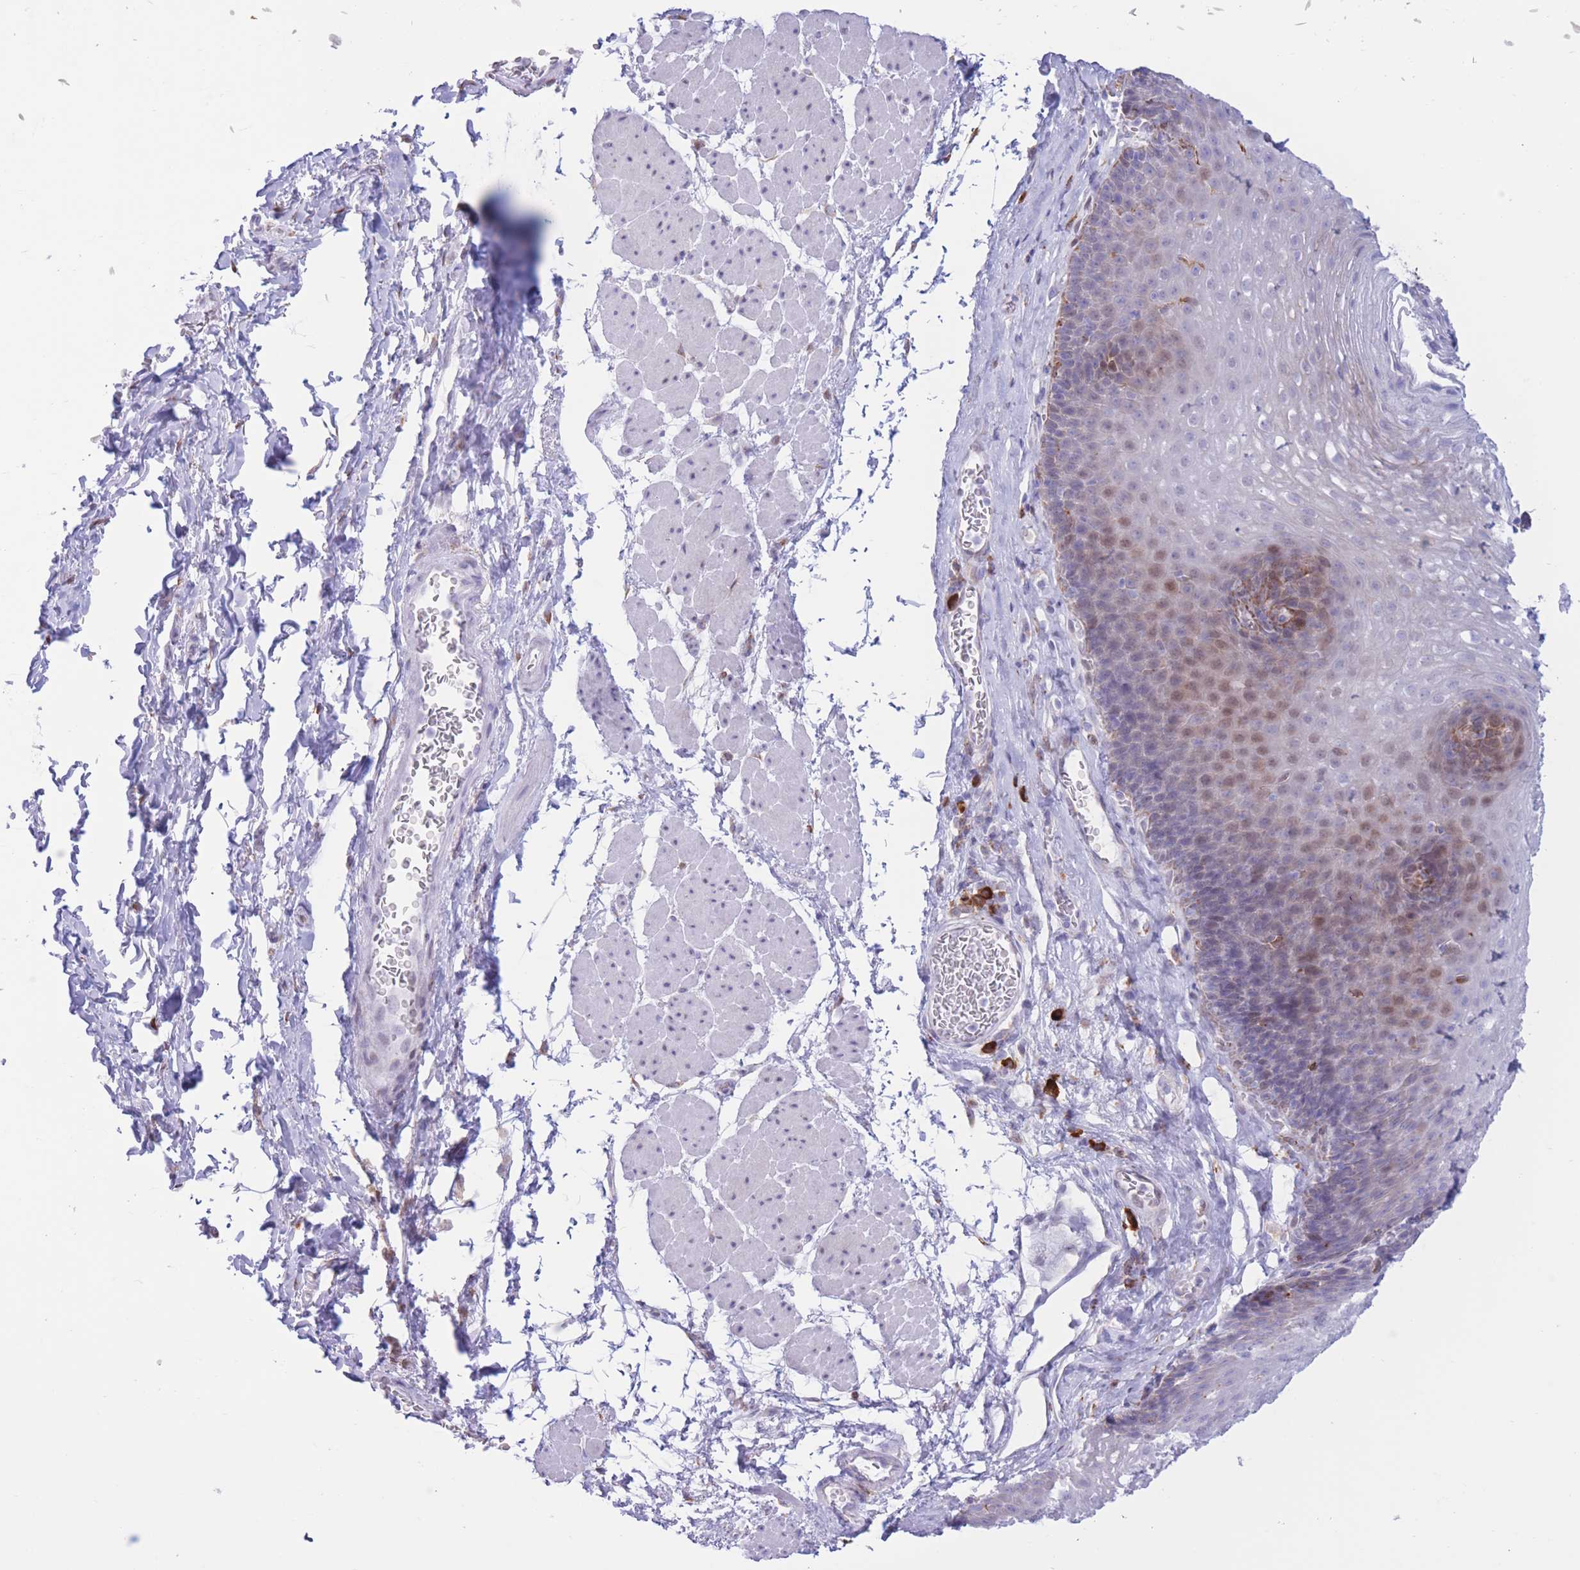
{"staining": {"intensity": "moderate", "quantity": "<25%", "location": "cytoplasmic/membranous"}, "tissue": "esophagus", "cell_type": "Squamous epithelial cells", "image_type": "normal", "snomed": [{"axis": "morphology", "description": "Normal tissue, NOS"}, {"axis": "topography", "description": "Esophagus"}], "caption": "A high-resolution micrograph shows IHC staining of normal esophagus, which reveals moderate cytoplasmic/membranous staining in approximately <25% of squamous epithelial cells. (DAB = brown stain, brightfield microscopy at high magnification).", "gene": "MYDGF", "patient": {"sex": "female", "age": 66}}